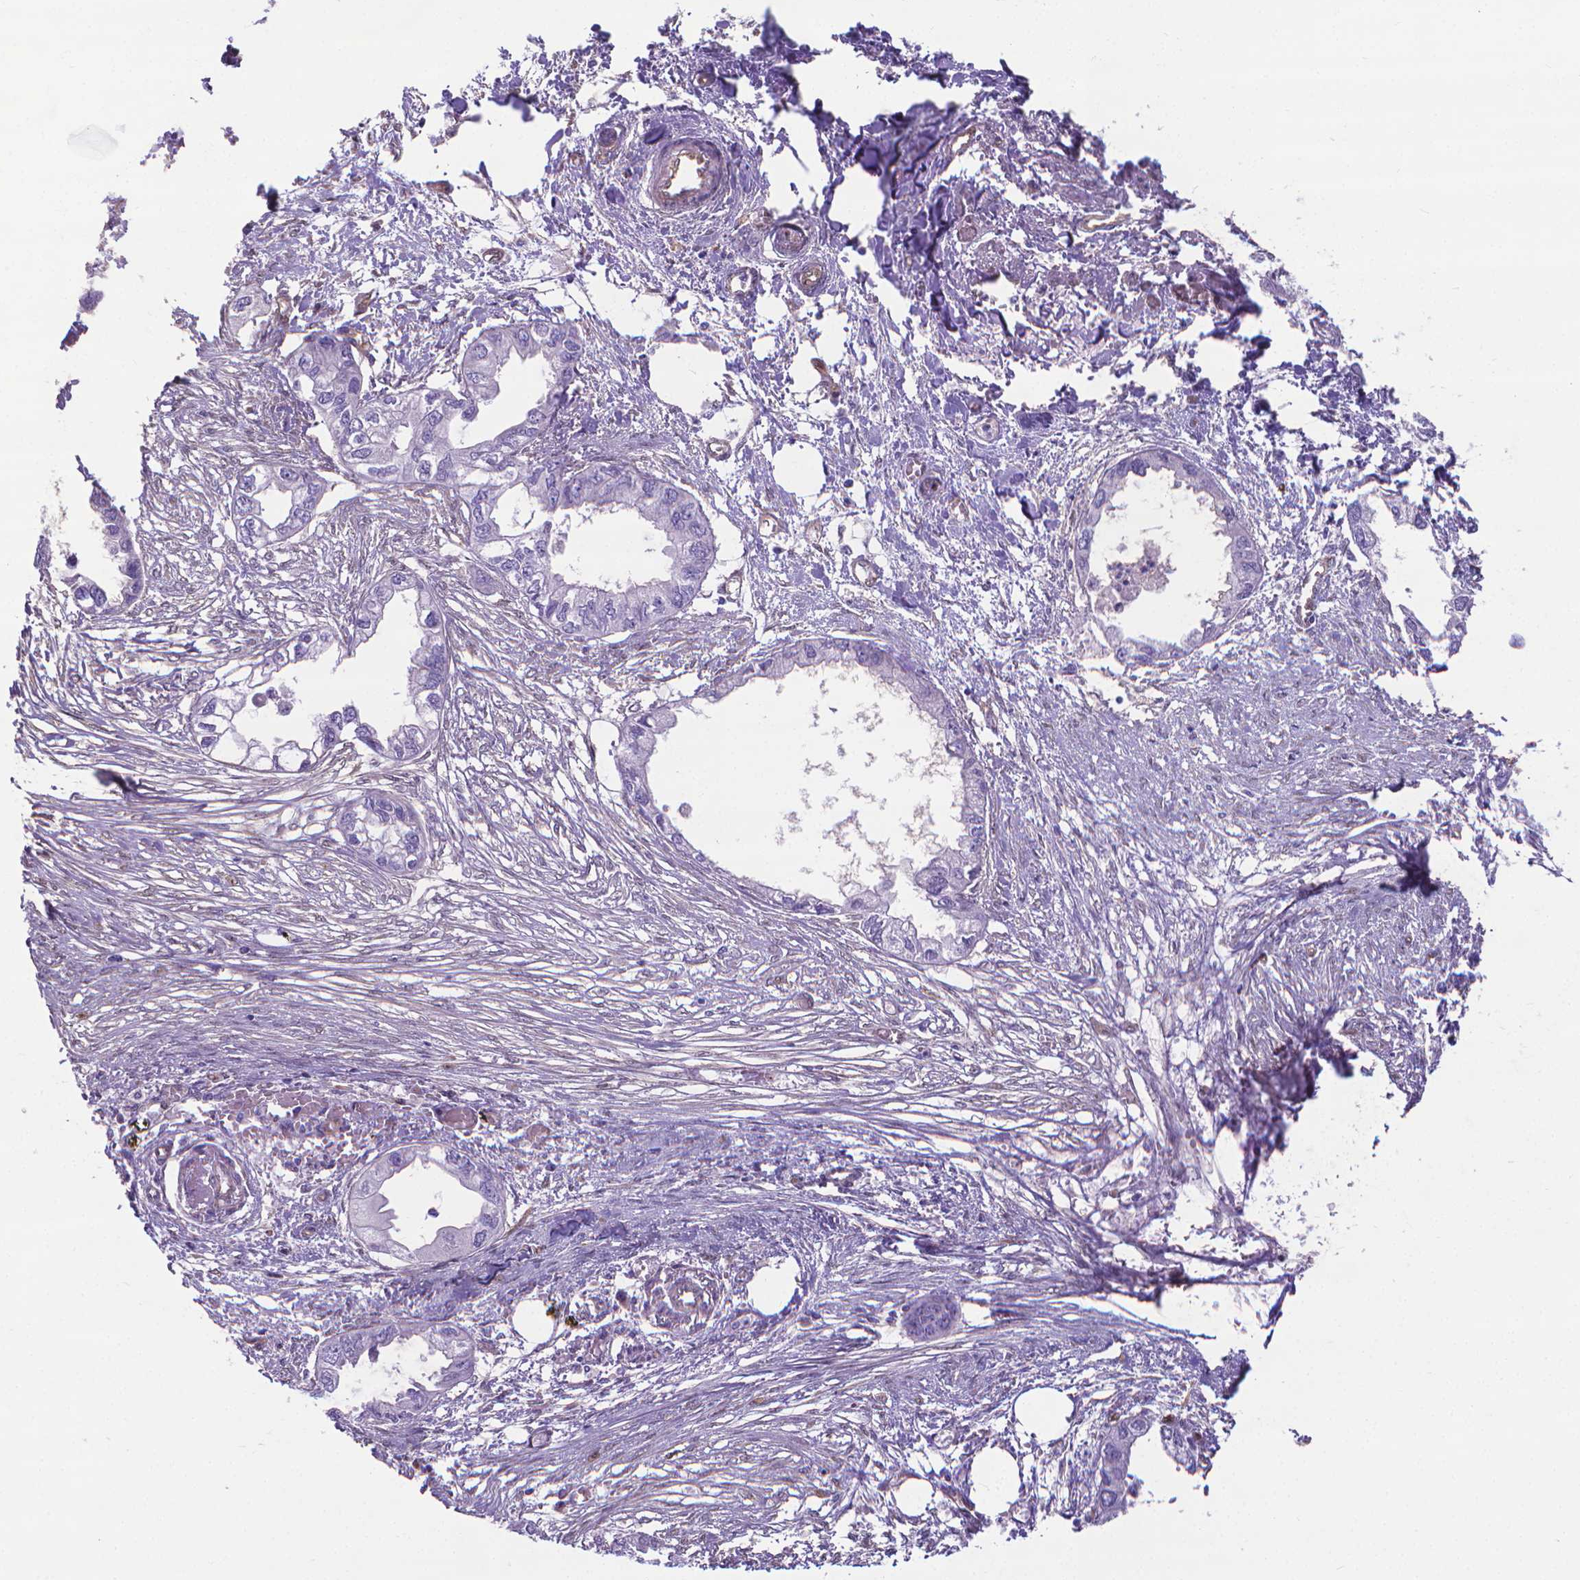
{"staining": {"intensity": "negative", "quantity": "none", "location": "none"}, "tissue": "endometrial cancer", "cell_type": "Tumor cells", "image_type": "cancer", "snomed": [{"axis": "morphology", "description": "Adenocarcinoma, NOS"}, {"axis": "morphology", "description": "Adenocarcinoma, metastatic, NOS"}, {"axis": "topography", "description": "Adipose tissue"}, {"axis": "topography", "description": "Endometrium"}], "caption": "Photomicrograph shows no significant protein expression in tumor cells of endometrial metastatic adenocarcinoma. (DAB immunohistochemistry with hematoxylin counter stain).", "gene": "CLIC4", "patient": {"sex": "female", "age": 67}}